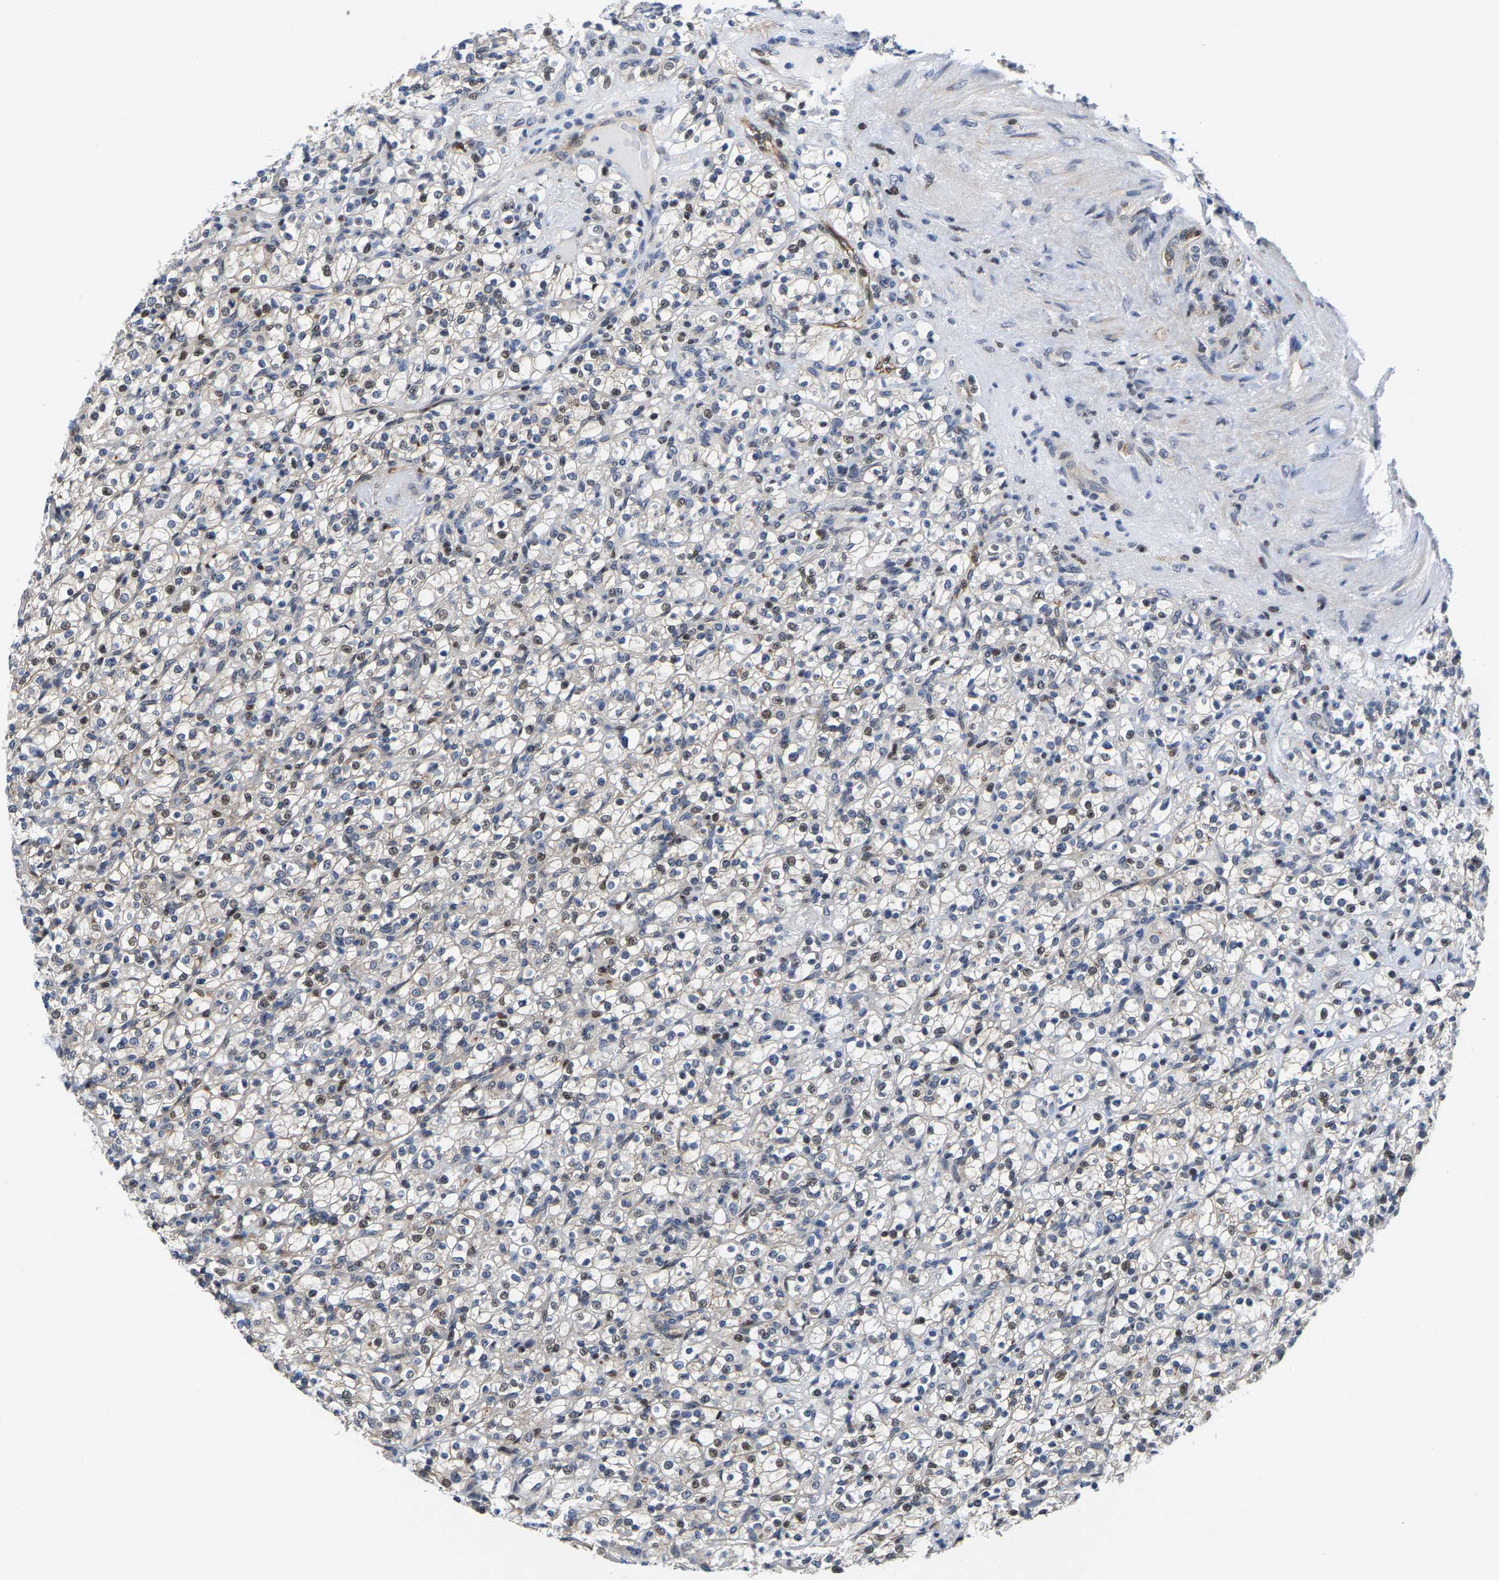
{"staining": {"intensity": "weak", "quantity": "25%-75%", "location": "nuclear"}, "tissue": "renal cancer", "cell_type": "Tumor cells", "image_type": "cancer", "snomed": [{"axis": "morphology", "description": "Normal tissue, NOS"}, {"axis": "morphology", "description": "Adenocarcinoma, NOS"}, {"axis": "topography", "description": "Kidney"}], "caption": "The histopathology image exhibits a brown stain indicating the presence of a protein in the nuclear of tumor cells in renal adenocarcinoma.", "gene": "GTPBP10", "patient": {"sex": "female", "age": 72}}